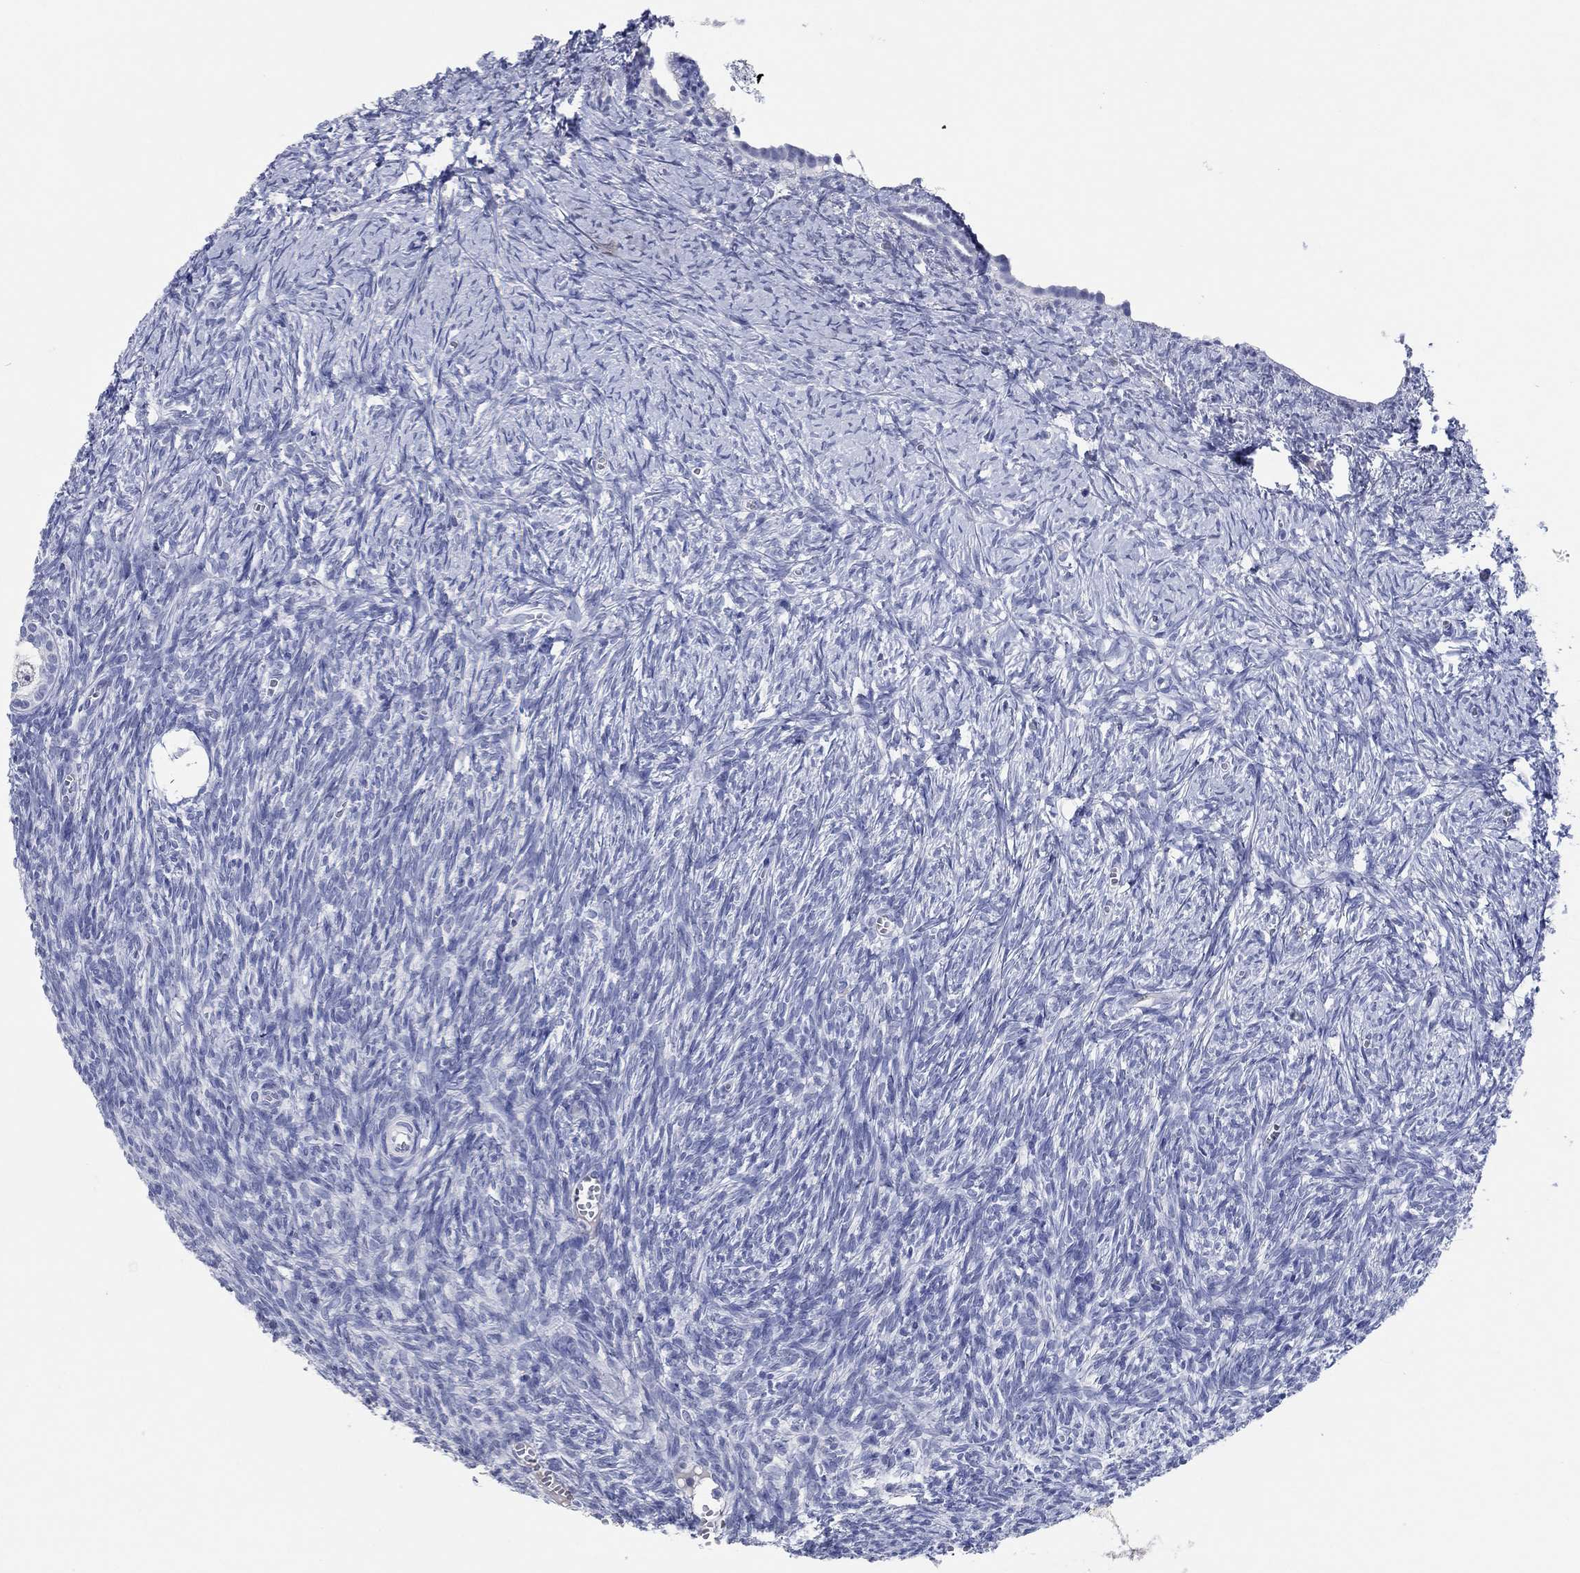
{"staining": {"intensity": "negative", "quantity": "none", "location": "none"}, "tissue": "ovary", "cell_type": "Follicle cells", "image_type": "normal", "snomed": [{"axis": "morphology", "description": "Normal tissue, NOS"}, {"axis": "topography", "description": "Ovary"}], "caption": "High magnification brightfield microscopy of benign ovary stained with DAB (3,3'-diaminobenzidine) (brown) and counterstained with hematoxylin (blue): follicle cells show no significant staining. (IHC, brightfield microscopy, high magnification).", "gene": "POU5F1", "patient": {"sex": "female", "age": 43}}